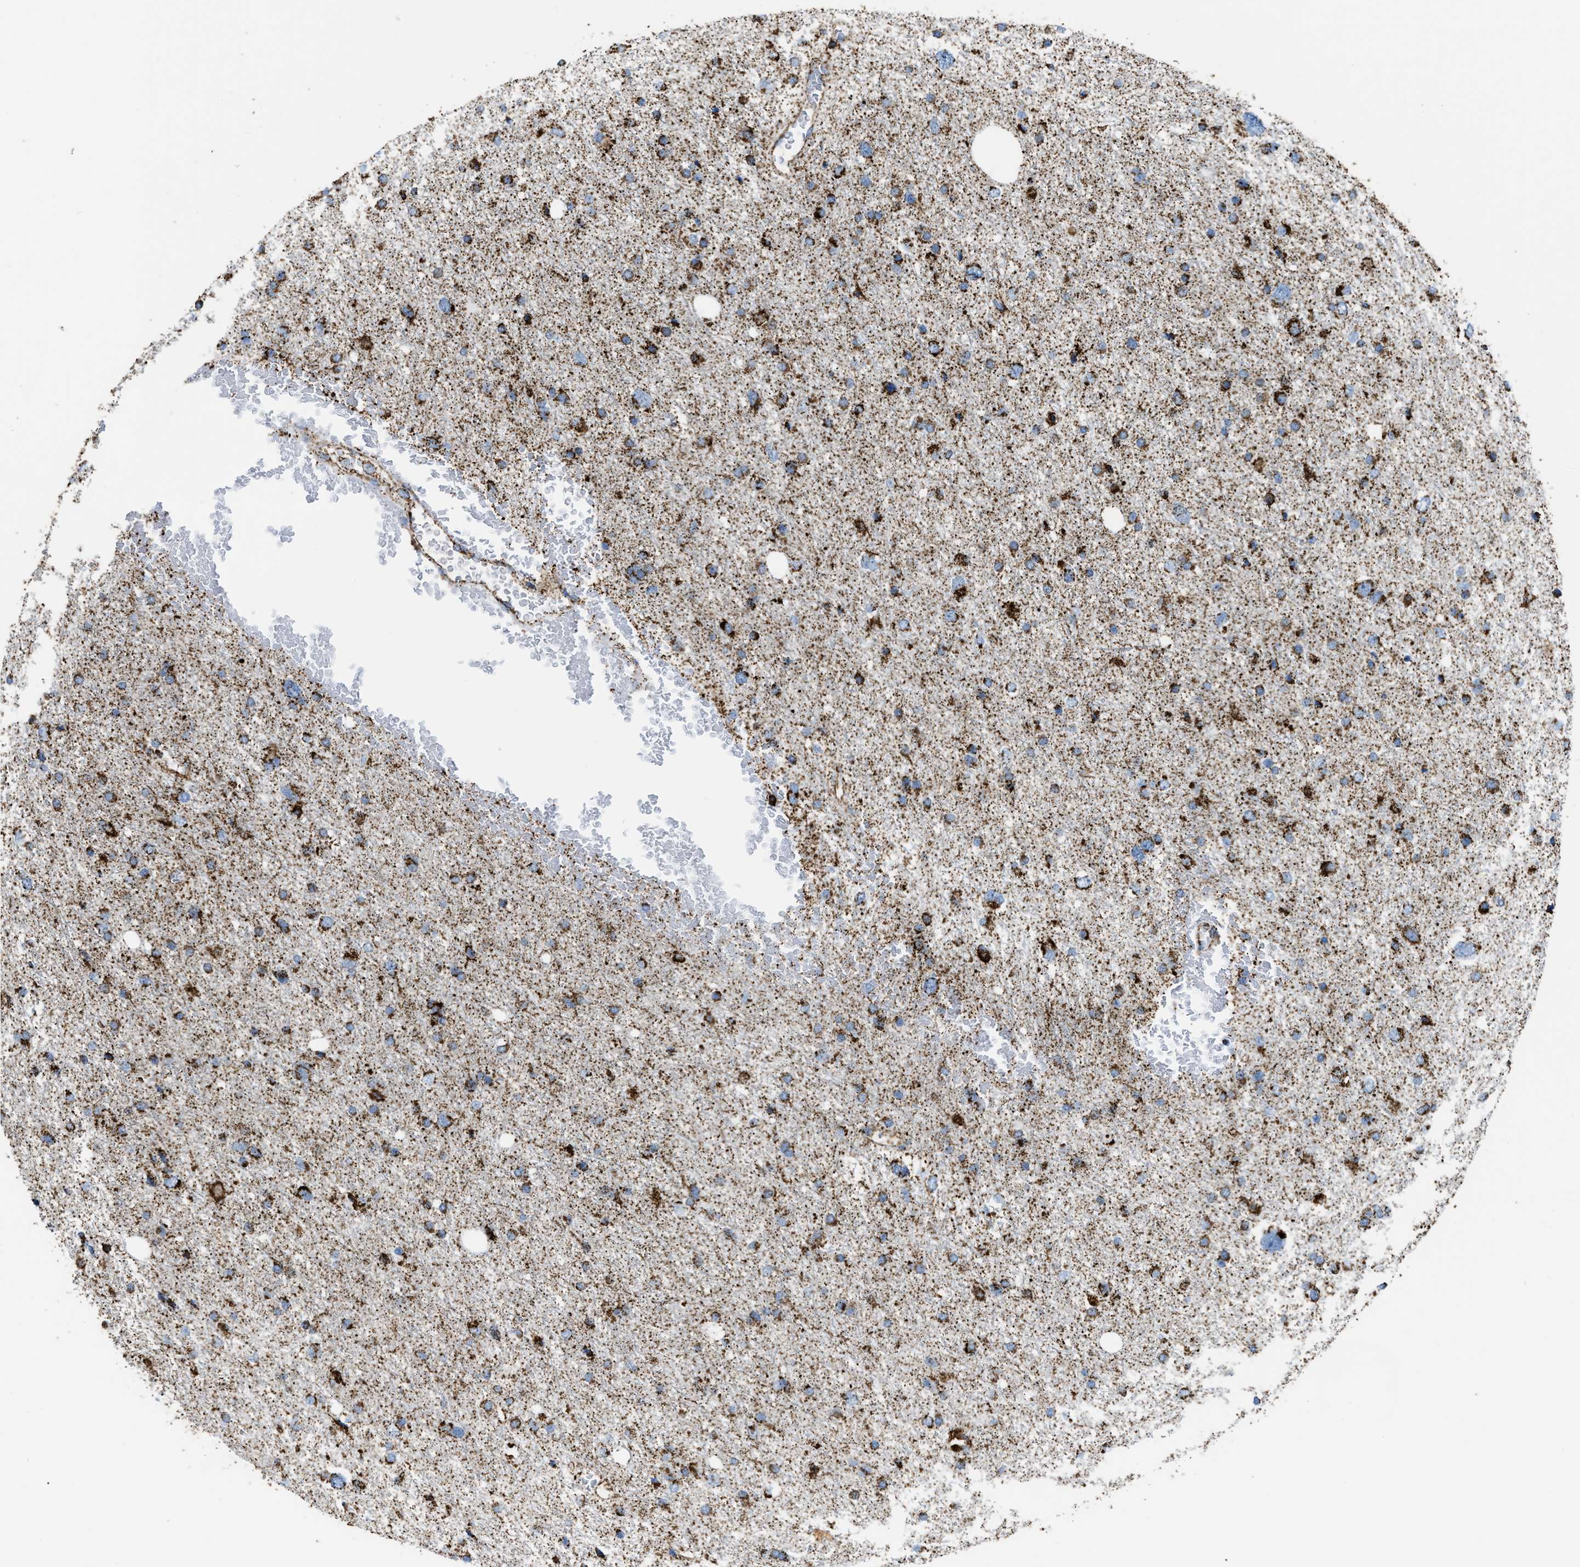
{"staining": {"intensity": "strong", "quantity": ">75%", "location": "cytoplasmic/membranous"}, "tissue": "glioma", "cell_type": "Tumor cells", "image_type": "cancer", "snomed": [{"axis": "morphology", "description": "Glioma, malignant, Low grade"}, {"axis": "topography", "description": "Brain"}], "caption": "Immunohistochemistry of malignant glioma (low-grade) demonstrates high levels of strong cytoplasmic/membranous expression in approximately >75% of tumor cells.", "gene": "ETFB", "patient": {"sex": "female", "age": 37}}